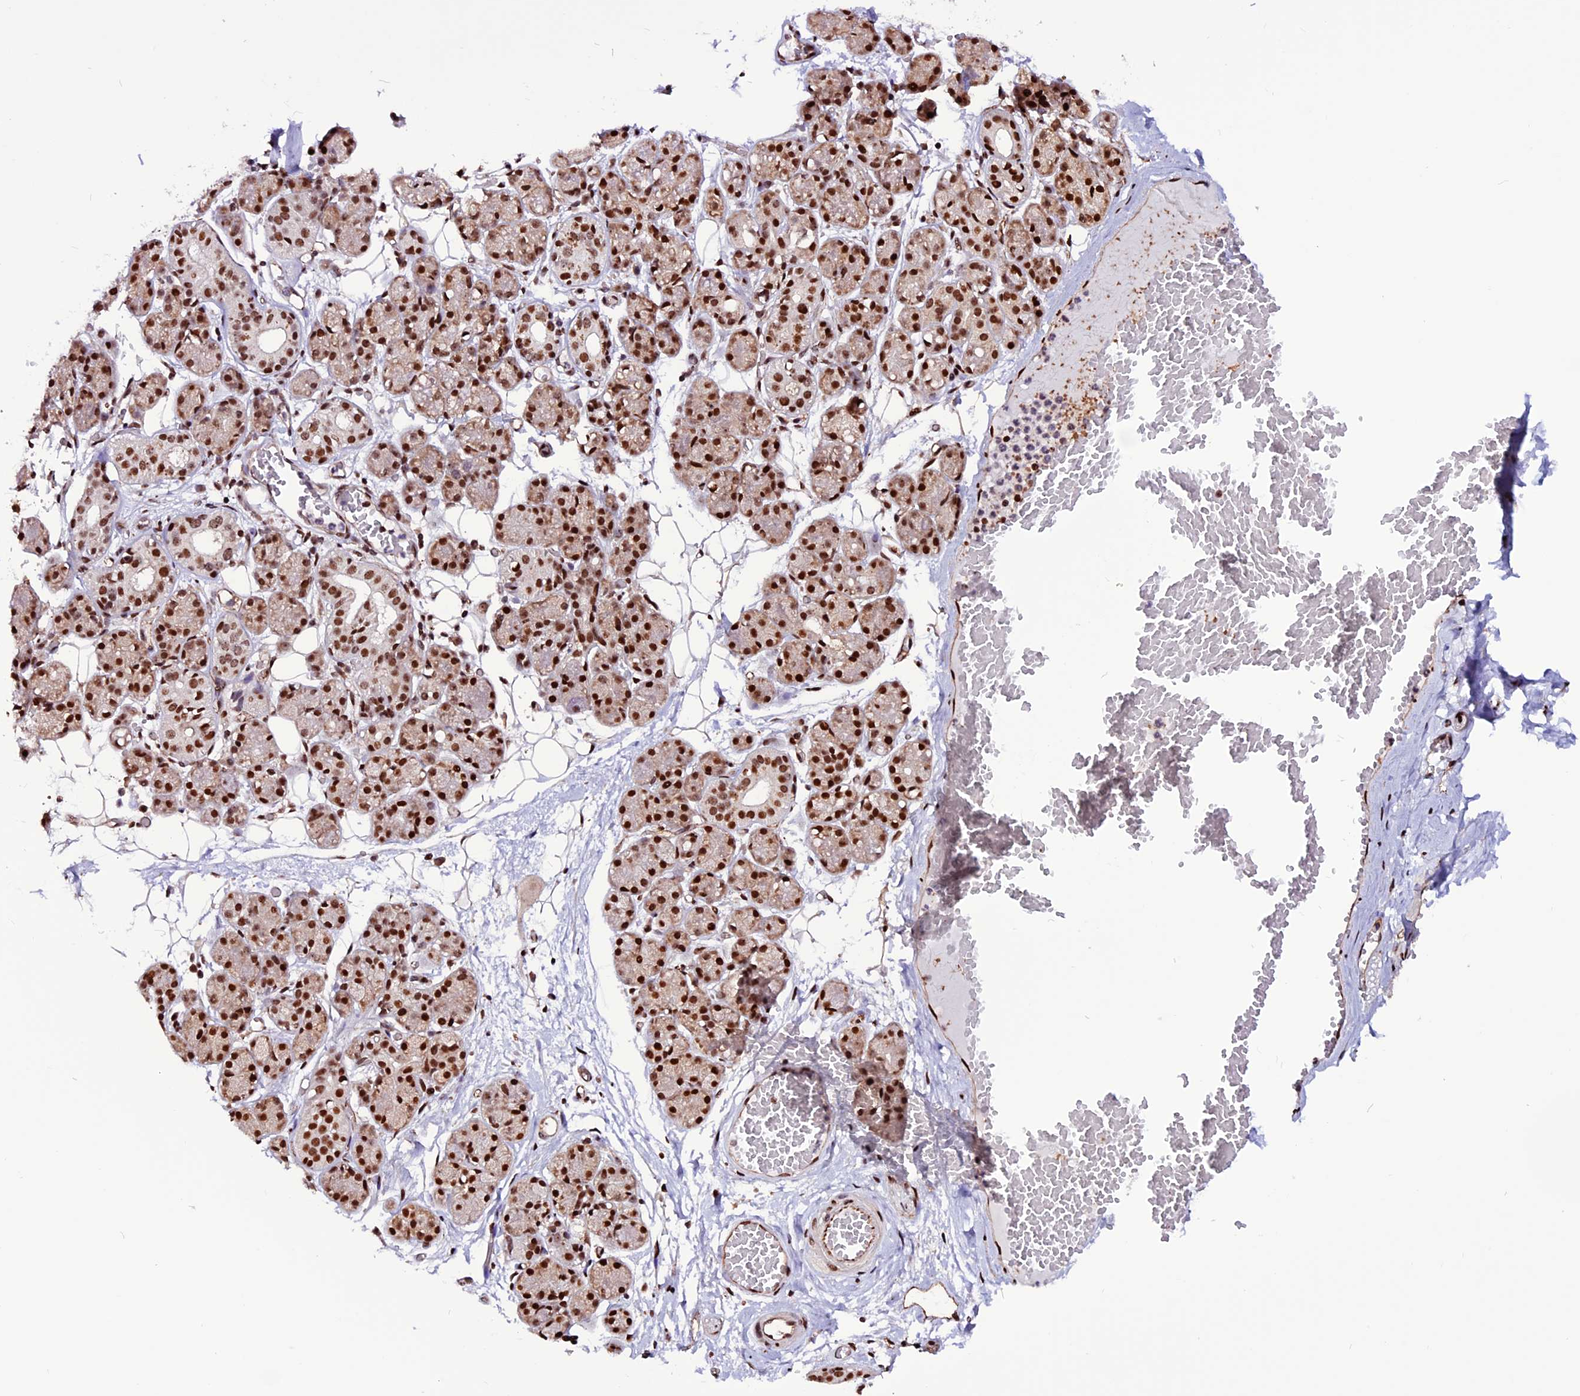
{"staining": {"intensity": "strong", "quantity": ">75%", "location": "nuclear"}, "tissue": "salivary gland", "cell_type": "Glandular cells", "image_type": "normal", "snomed": [{"axis": "morphology", "description": "Normal tissue, NOS"}, {"axis": "topography", "description": "Salivary gland"}], "caption": "Protein expression analysis of unremarkable salivary gland demonstrates strong nuclear expression in about >75% of glandular cells. (brown staining indicates protein expression, while blue staining denotes nuclei).", "gene": "RINL", "patient": {"sex": "male", "age": 63}}